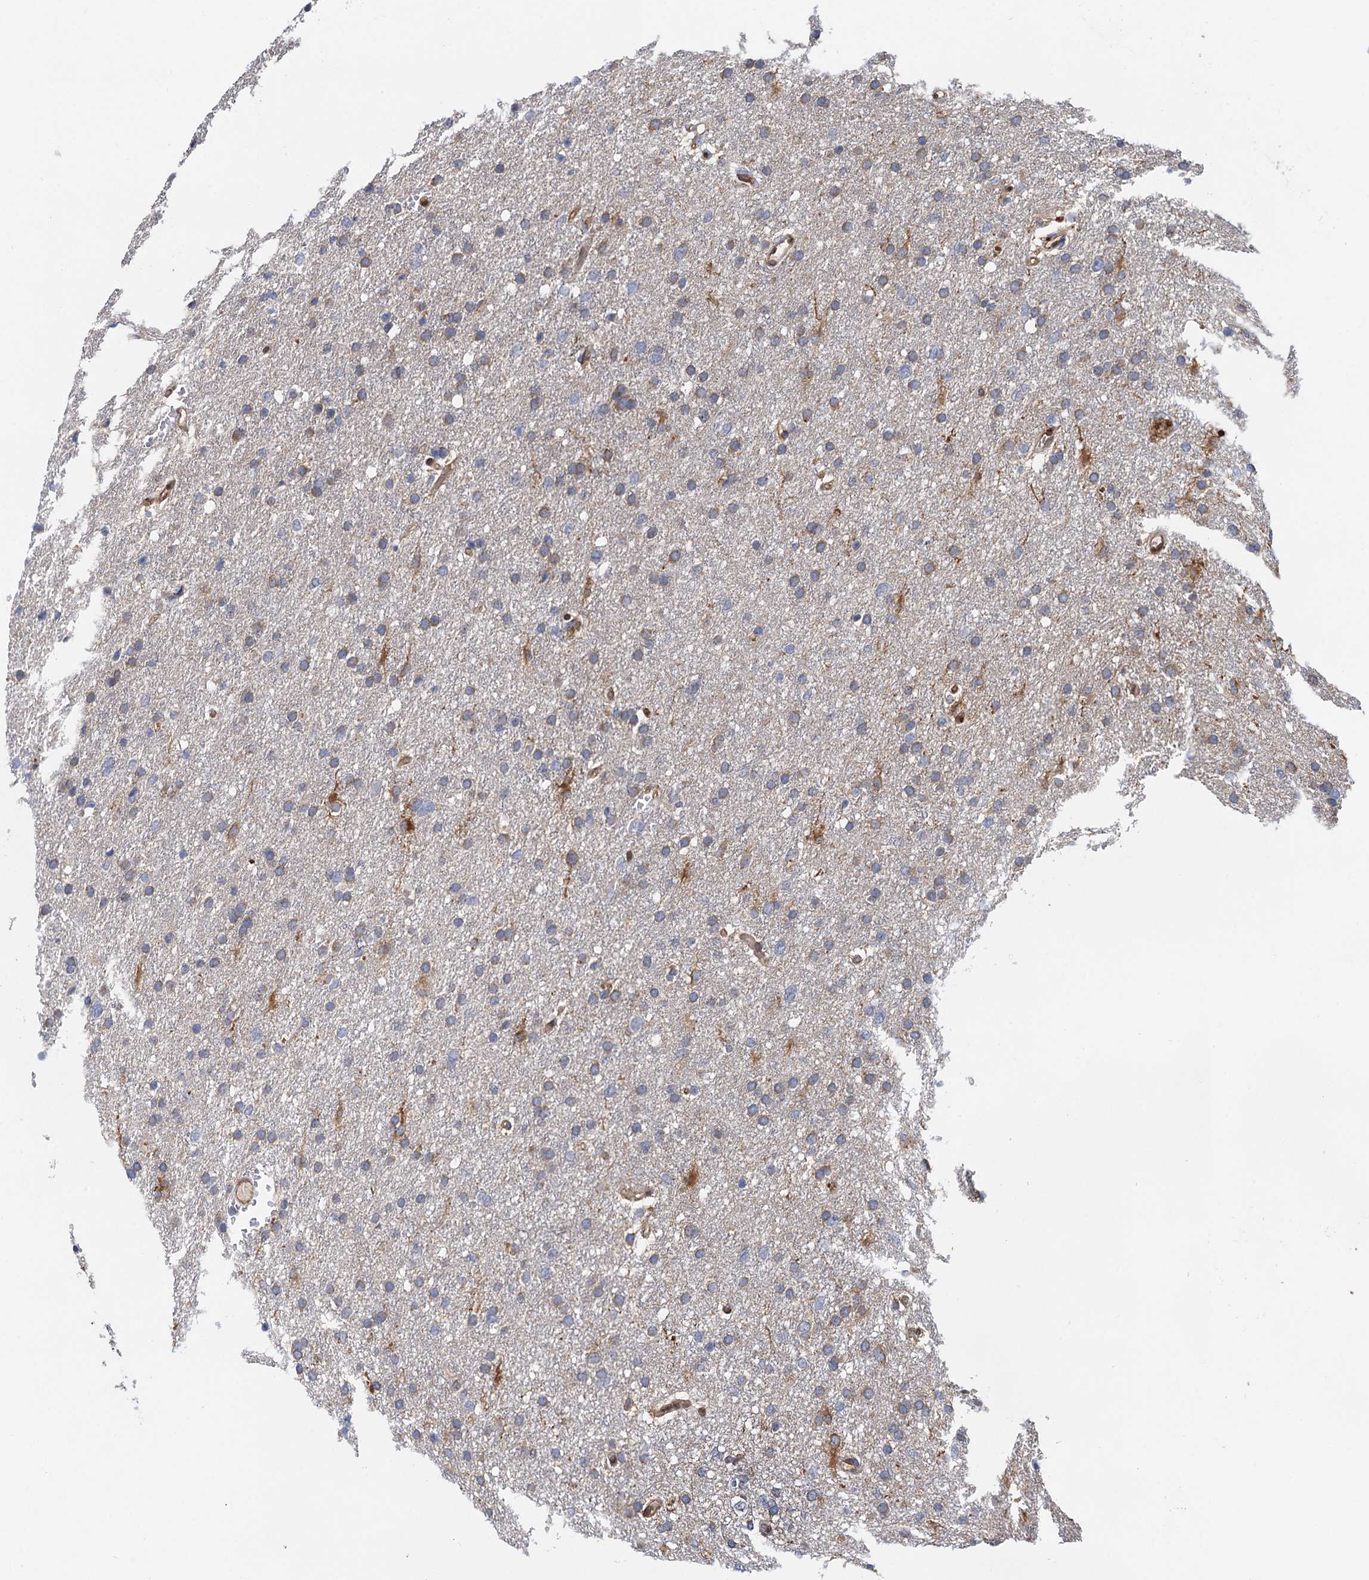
{"staining": {"intensity": "weak", "quantity": "<25%", "location": "cytoplasmic/membranous"}, "tissue": "glioma", "cell_type": "Tumor cells", "image_type": "cancer", "snomed": [{"axis": "morphology", "description": "Glioma, malignant, High grade"}, {"axis": "topography", "description": "Cerebral cortex"}], "caption": "Micrograph shows no protein staining in tumor cells of malignant glioma (high-grade) tissue. (Brightfield microscopy of DAB immunohistochemistry at high magnification).", "gene": "TMEM39B", "patient": {"sex": "female", "age": 36}}